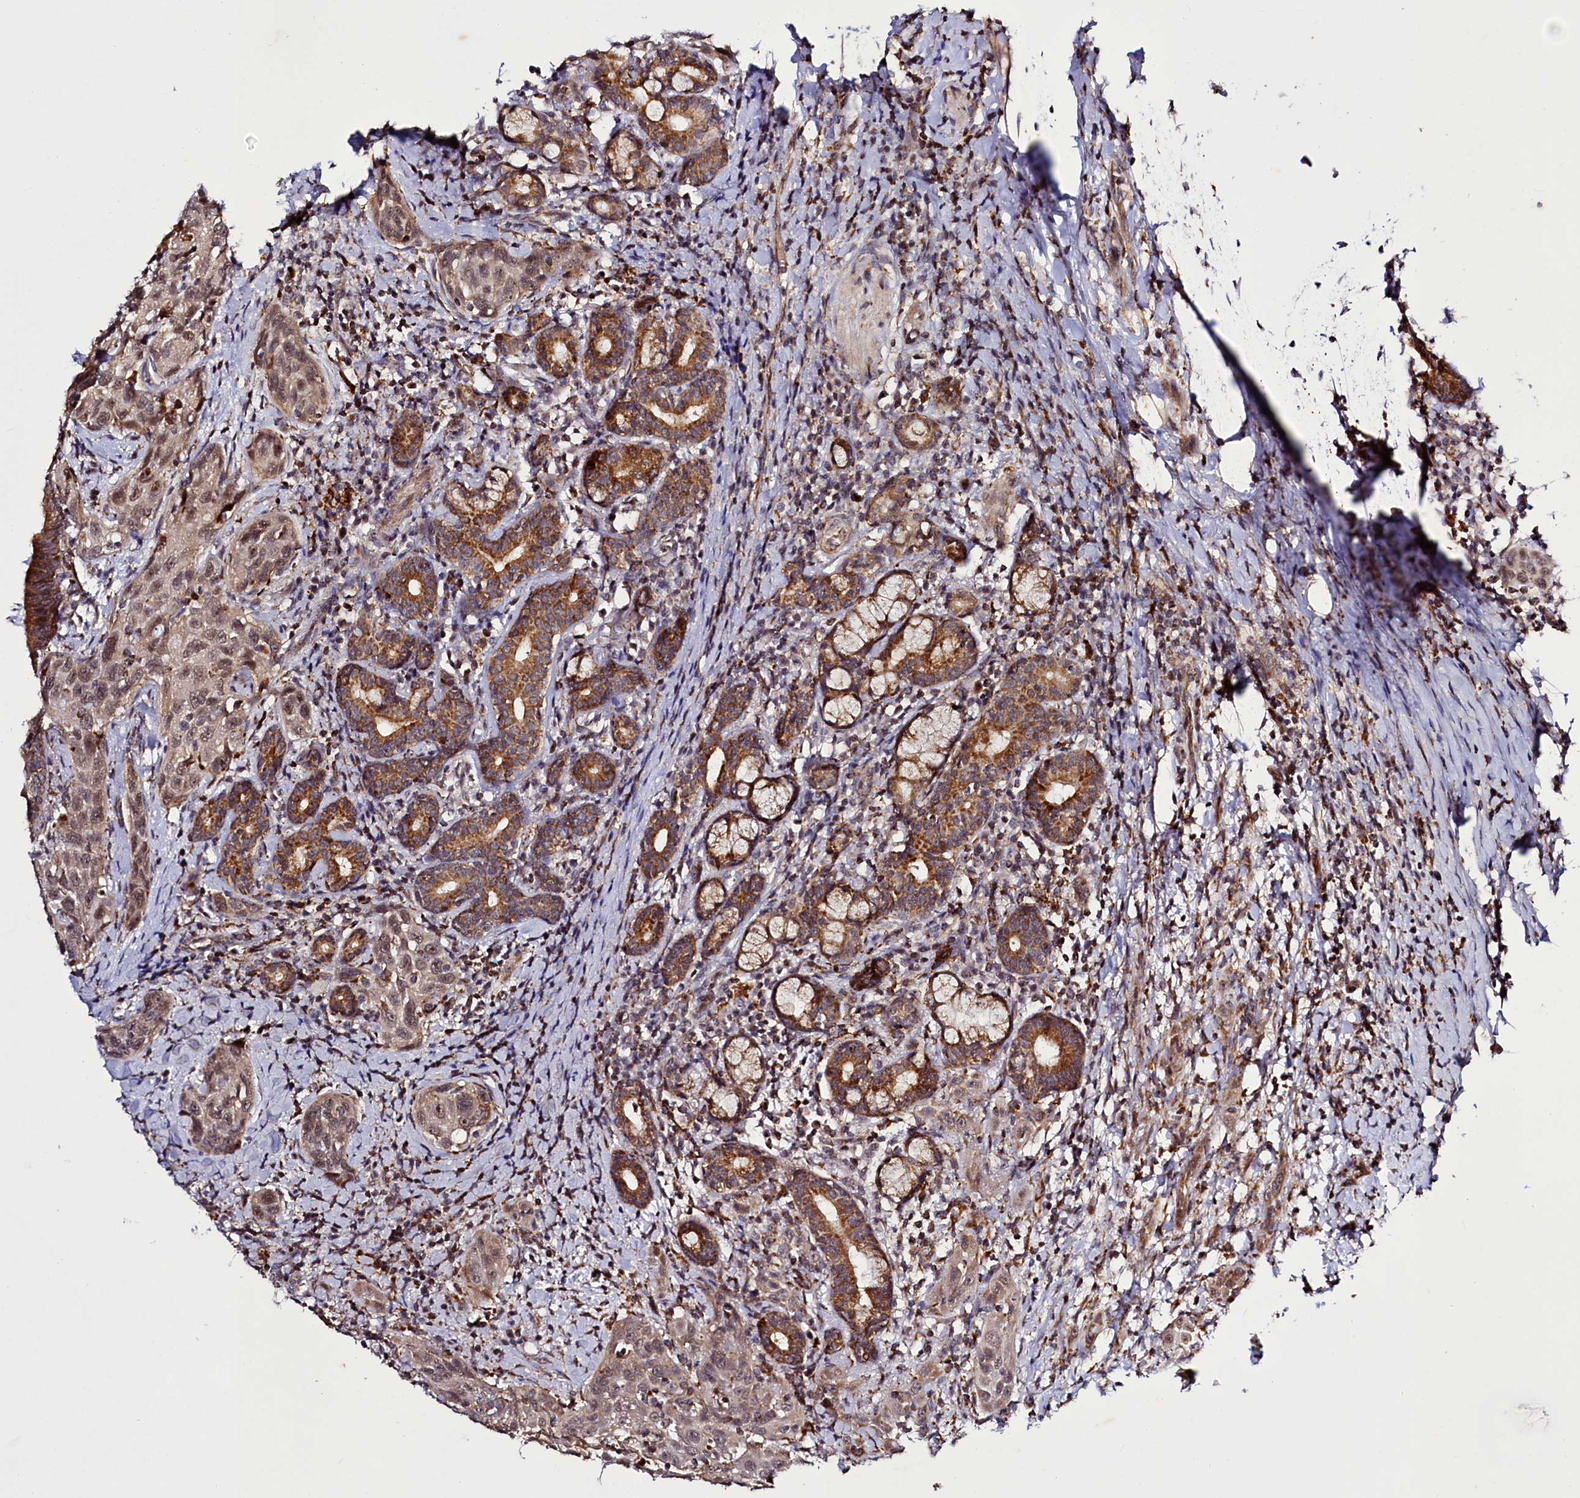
{"staining": {"intensity": "weak", "quantity": ">75%", "location": "cytoplasmic/membranous,nuclear"}, "tissue": "head and neck cancer", "cell_type": "Tumor cells", "image_type": "cancer", "snomed": [{"axis": "morphology", "description": "Squamous cell carcinoma, NOS"}, {"axis": "topography", "description": "Oral tissue"}, {"axis": "topography", "description": "Head-Neck"}], "caption": "Human head and neck squamous cell carcinoma stained for a protein (brown) reveals weak cytoplasmic/membranous and nuclear positive staining in approximately >75% of tumor cells.", "gene": "DYNC2H1", "patient": {"sex": "female", "age": 50}}